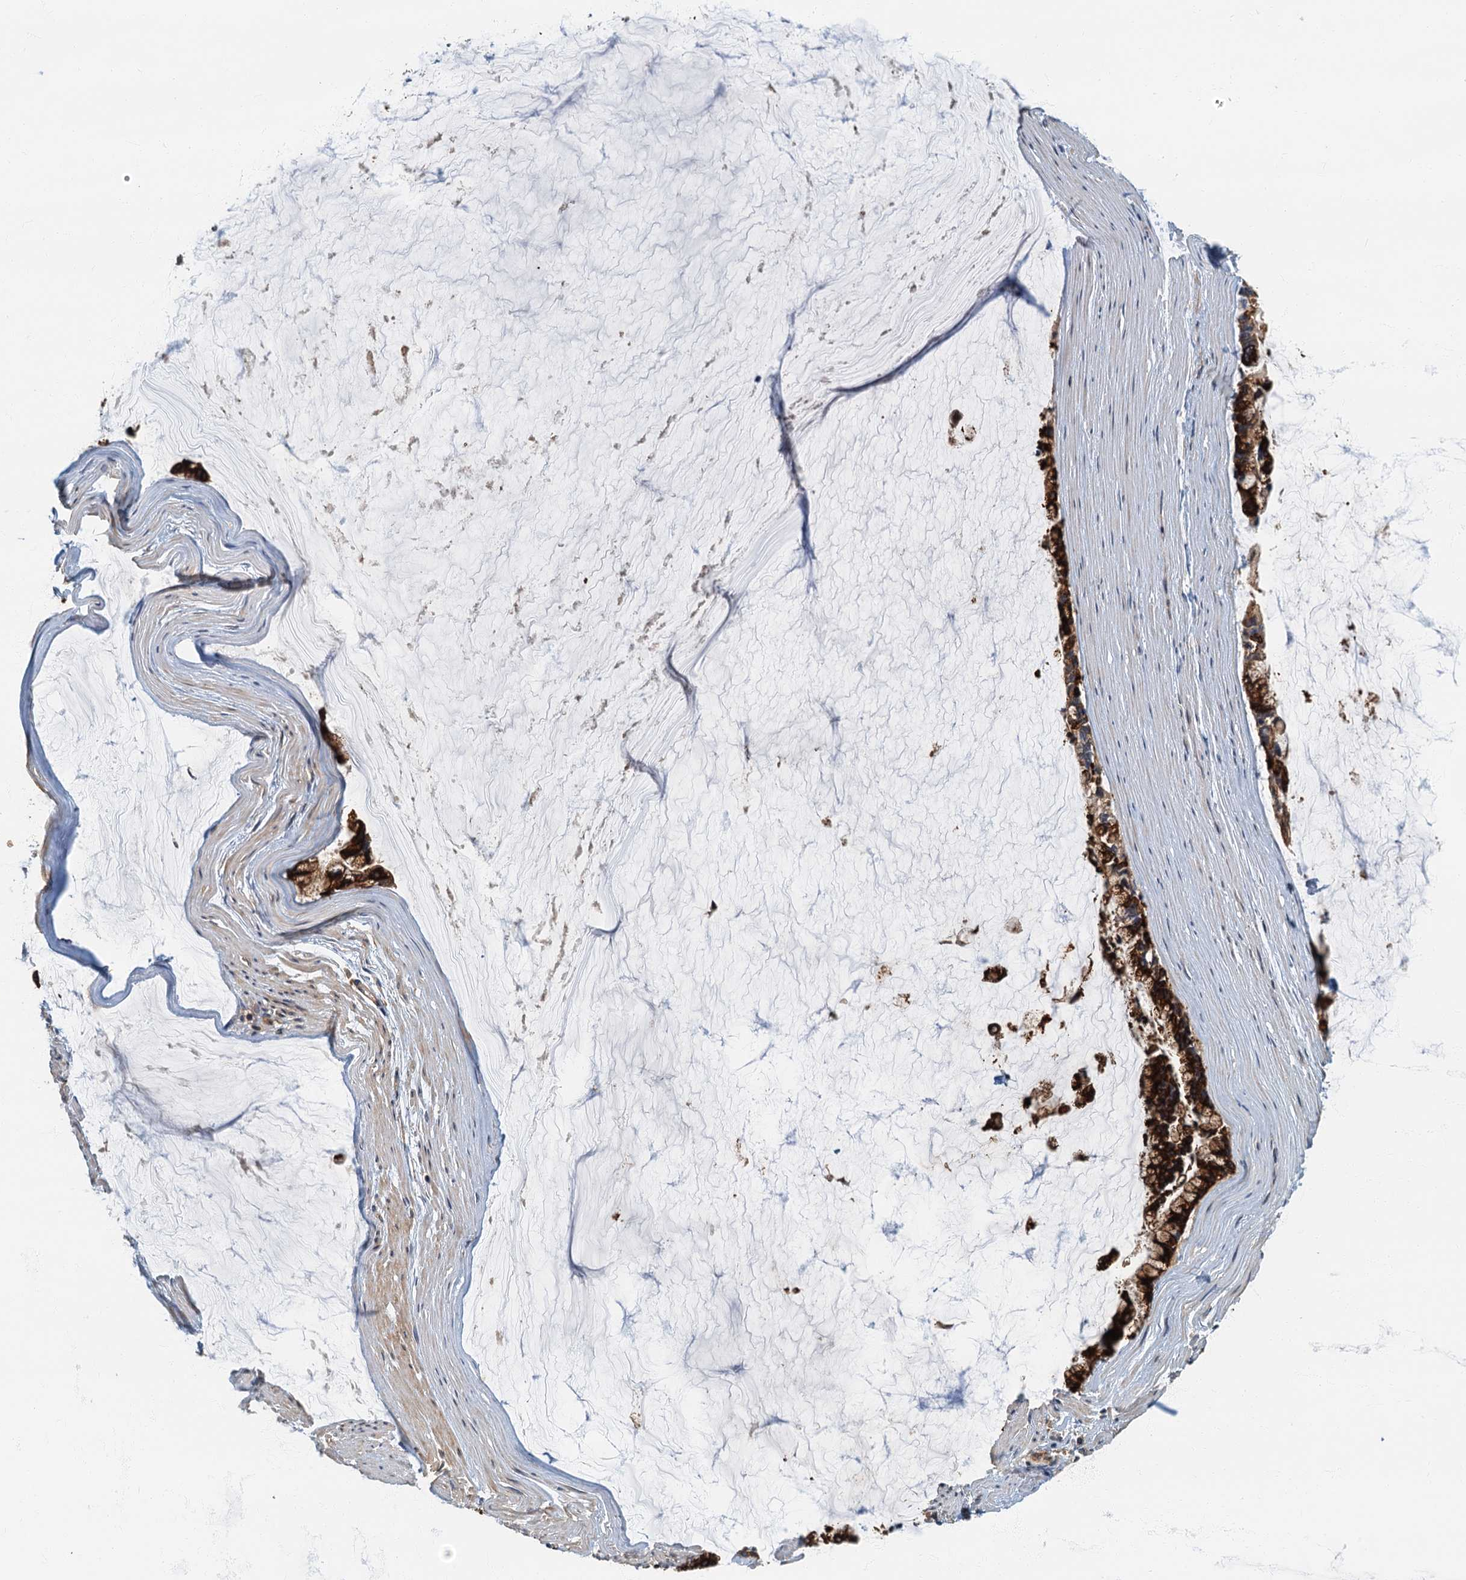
{"staining": {"intensity": "strong", "quantity": ">75%", "location": "cytoplasmic/membranous"}, "tissue": "ovarian cancer", "cell_type": "Tumor cells", "image_type": "cancer", "snomed": [{"axis": "morphology", "description": "Cystadenocarcinoma, mucinous, NOS"}, {"axis": "topography", "description": "Ovary"}], "caption": "Strong cytoplasmic/membranous staining for a protein is present in approximately >75% of tumor cells of ovarian mucinous cystadenocarcinoma using immunohistochemistry (IHC).", "gene": "CKAP2L", "patient": {"sex": "female", "age": 39}}